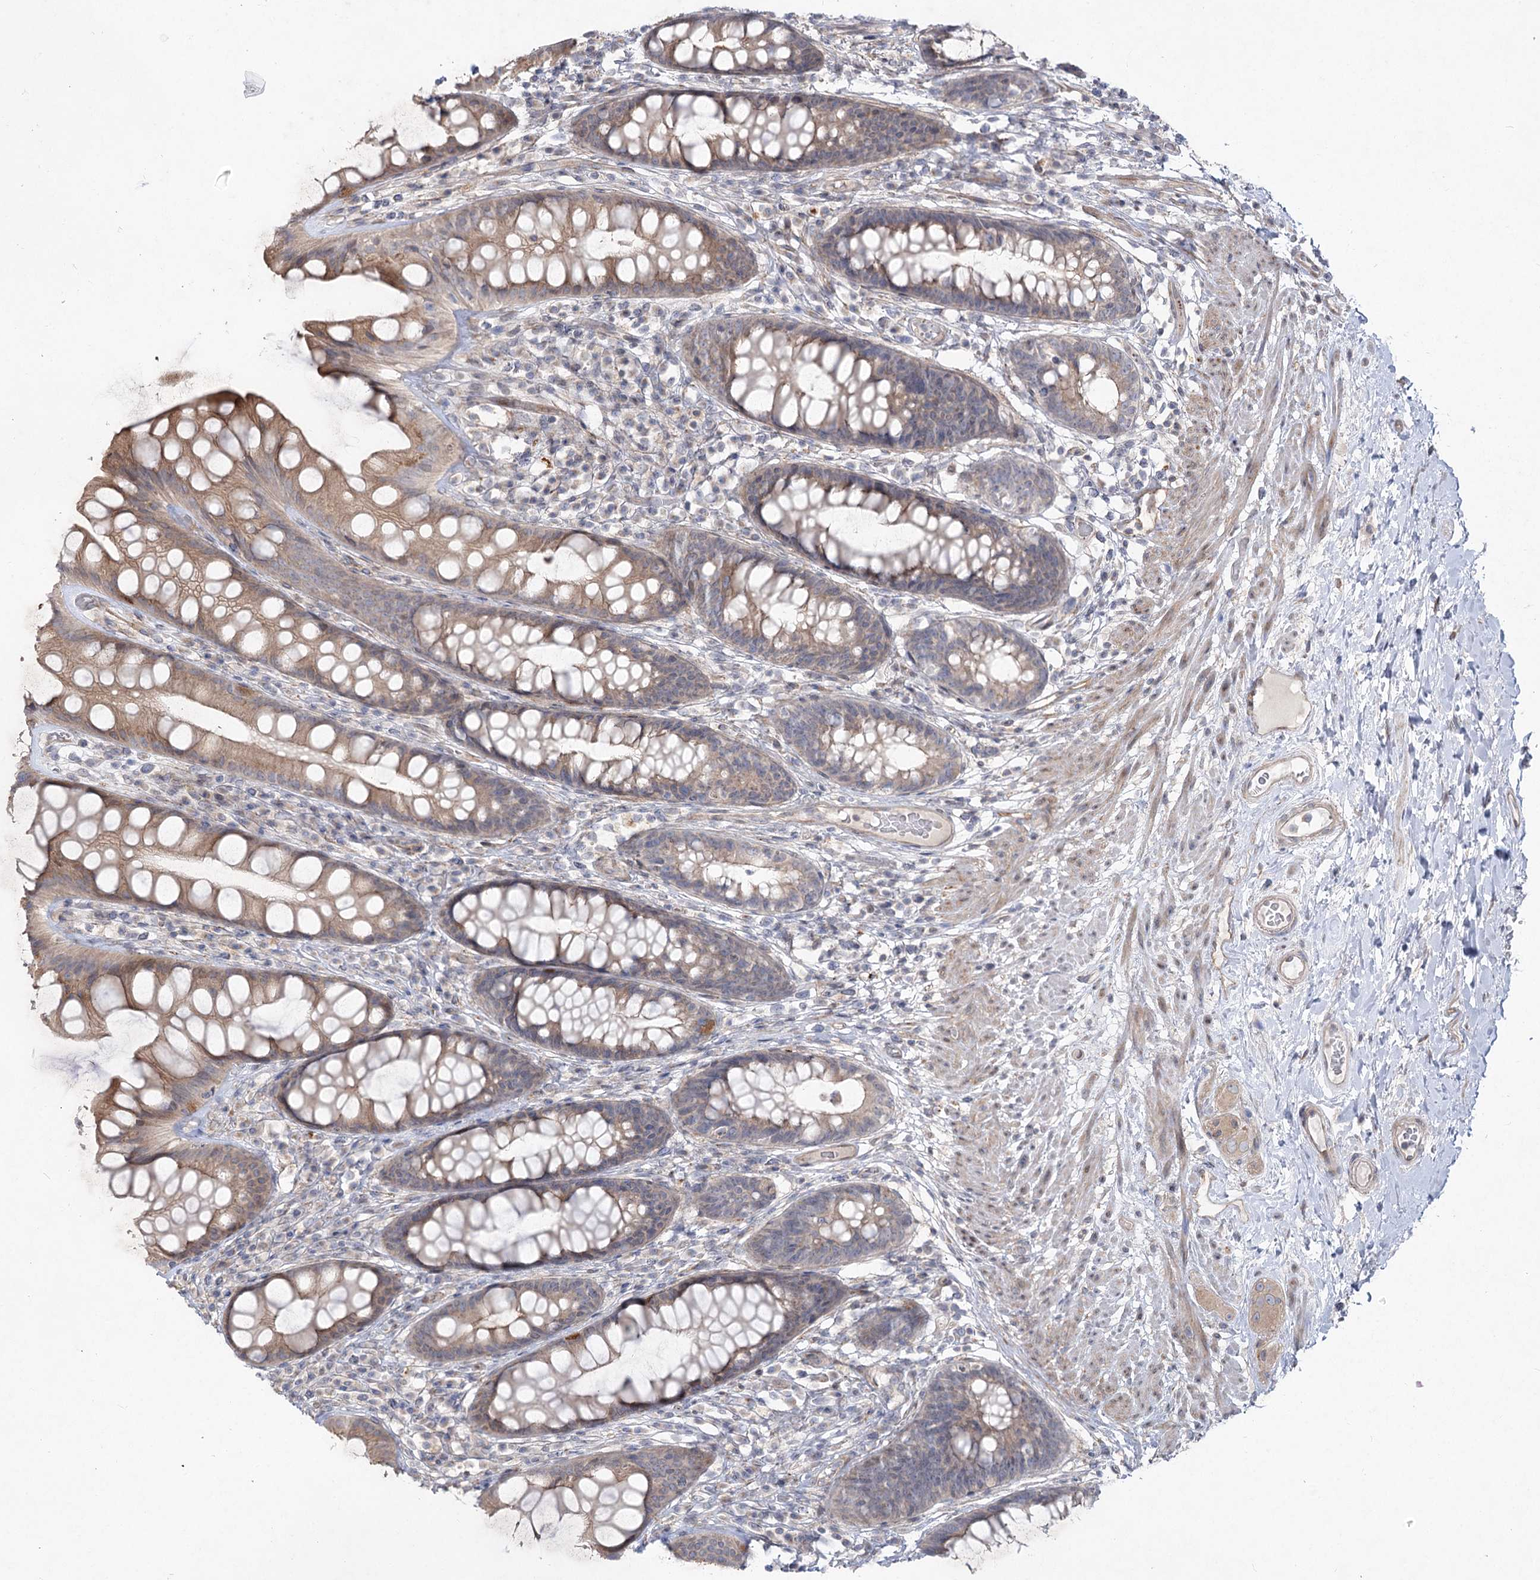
{"staining": {"intensity": "moderate", "quantity": ">75%", "location": "cytoplasmic/membranous"}, "tissue": "rectum", "cell_type": "Glandular cells", "image_type": "normal", "snomed": [{"axis": "morphology", "description": "Normal tissue, NOS"}, {"axis": "topography", "description": "Rectum"}], "caption": "The micrograph reveals a brown stain indicating the presence of a protein in the cytoplasmic/membranous of glandular cells in rectum.", "gene": "SH3BP5L", "patient": {"sex": "male", "age": 74}}